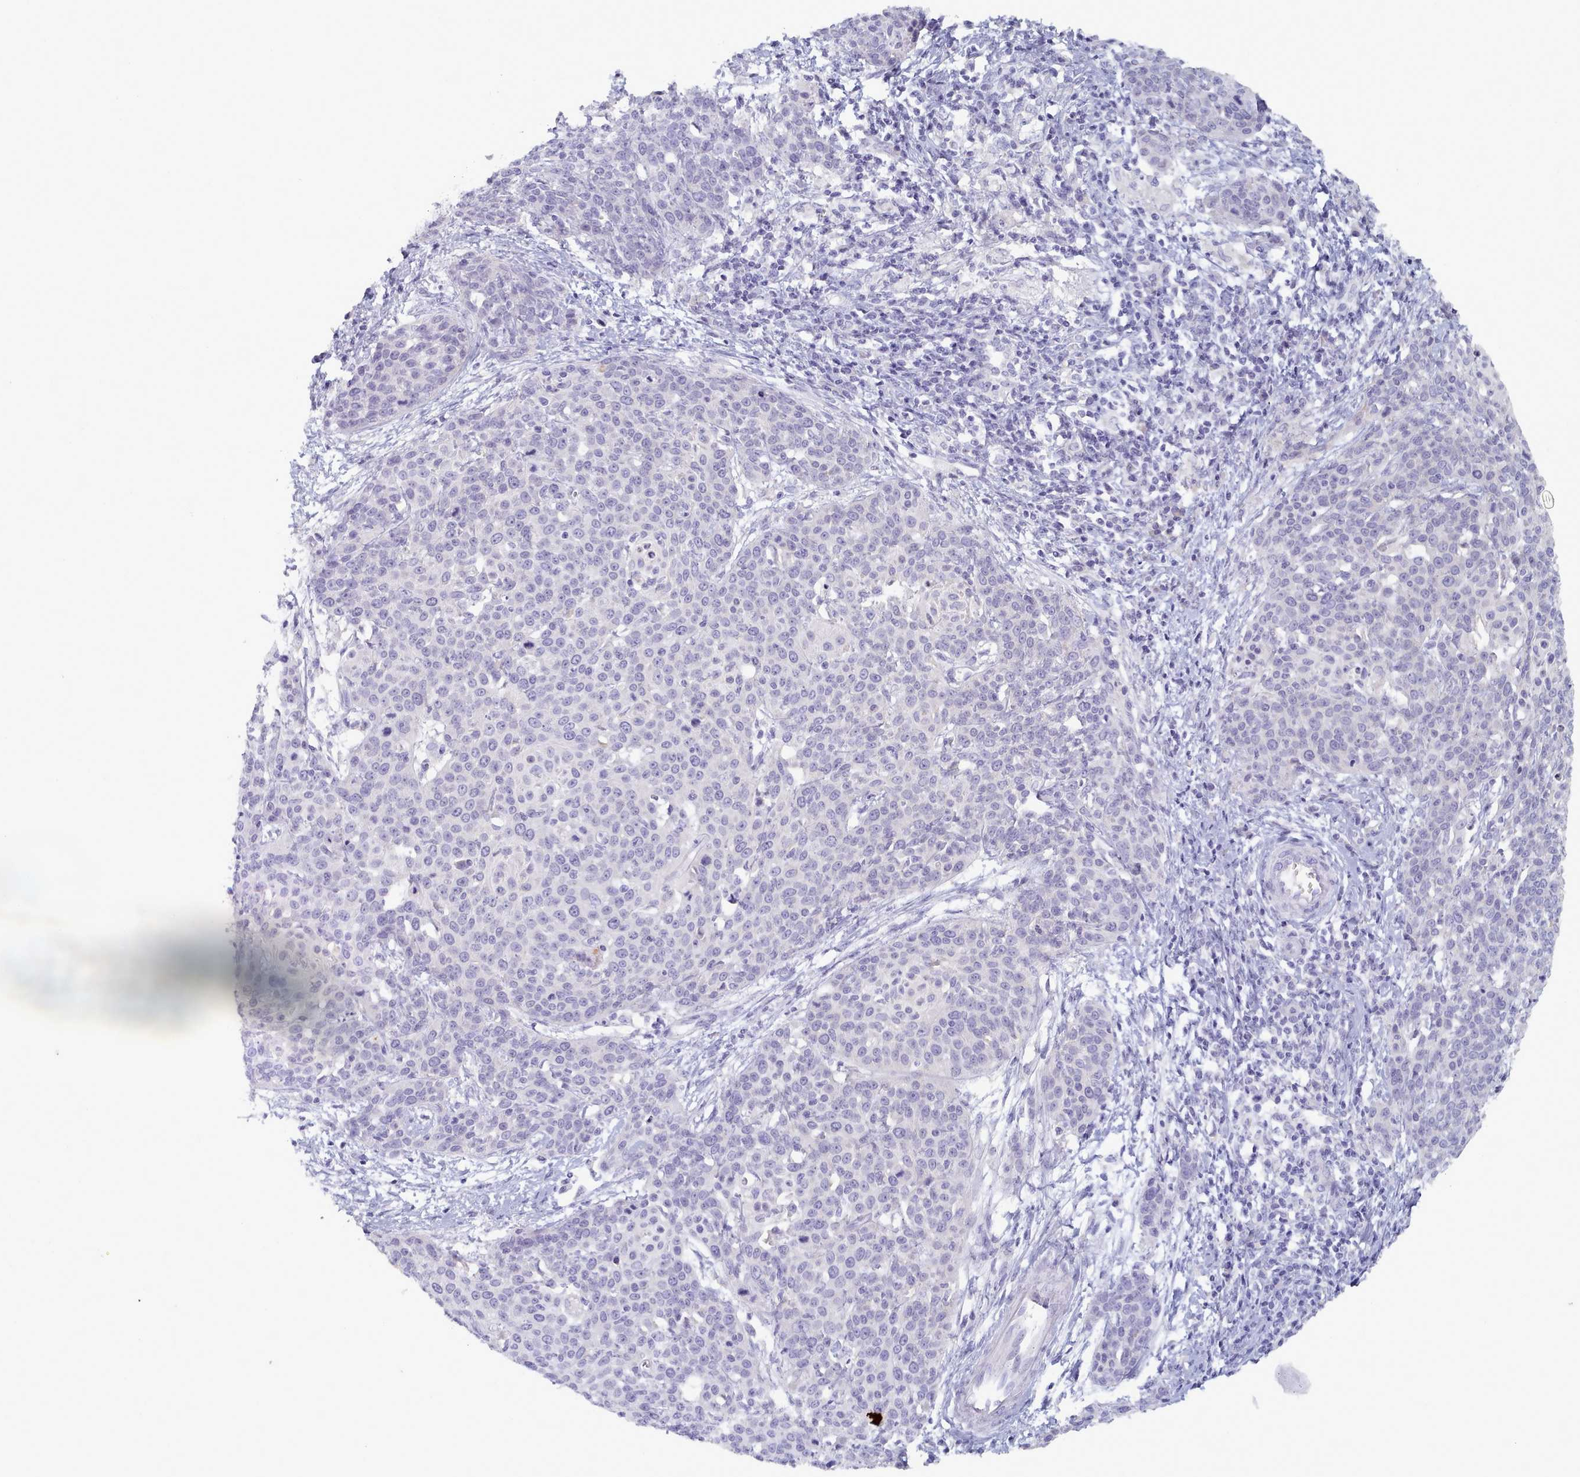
{"staining": {"intensity": "negative", "quantity": "none", "location": "none"}, "tissue": "cervical cancer", "cell_type": "Tumor cells", "image_type": "cancer", "snomed": [{"axis": "morphology", "description": "Squamous cell carcinoma, NOS"}, {"axis": "topography", "description": "Cervix"}], "caption": "This is an IHC photomicrograph of cervical cancer. There is no positivity in tumor cells.", "gene": "TYW1B", "patient": {"sex": "female", "age": 38}}